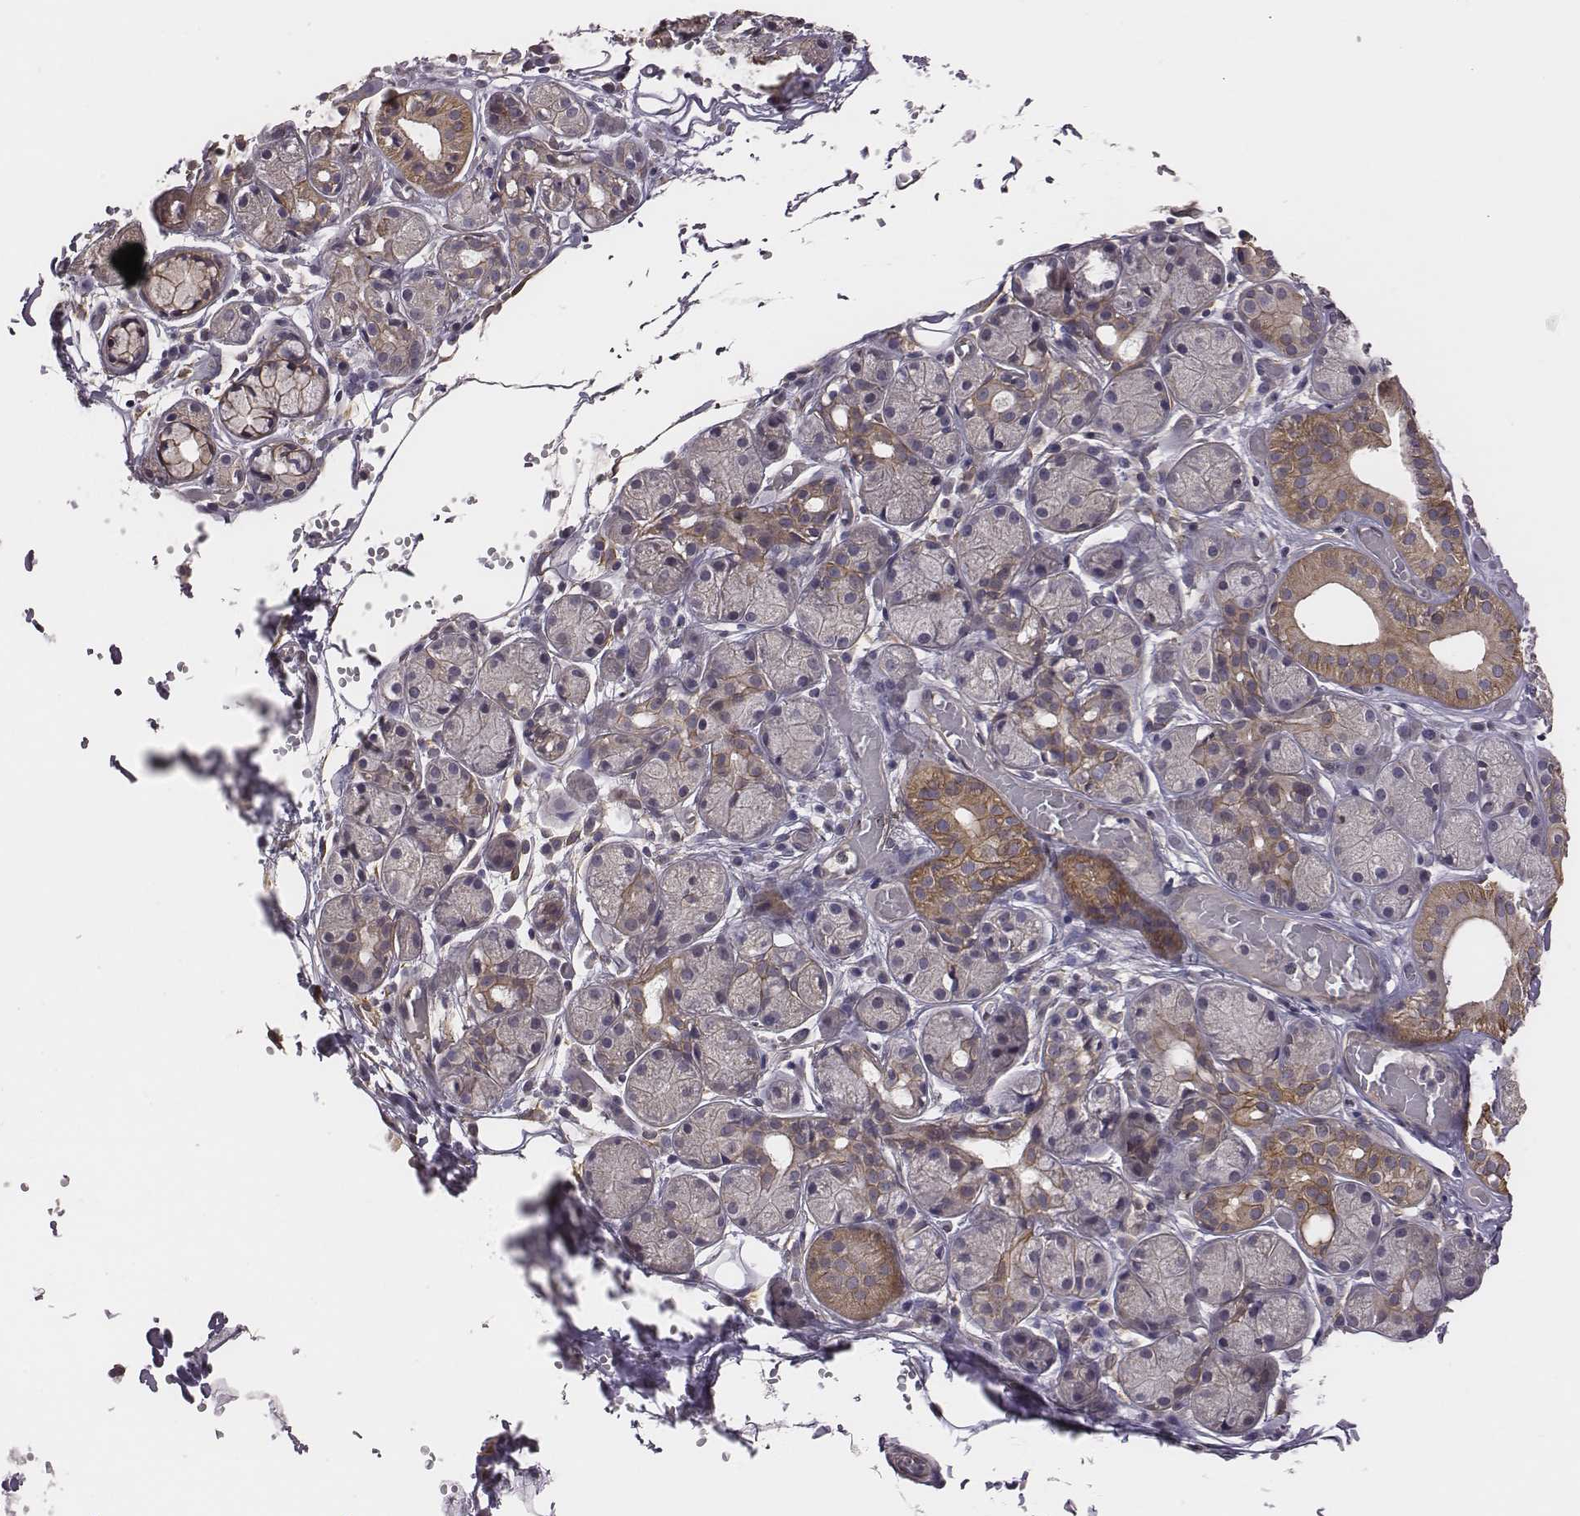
{"staining": {"intensity": "moderate", "quantity": "<25%", "location": "cytoplasmic/membranous"}, "tissue": "salivary gland", "cell_type": "Glandular cells", "image_type": "normal", "snomed": [{"axis": "morphology", "description": "Normal tissue, NOS"}, {"axis": "topography", "description": "Salivary gland"}, {"axis": "topography", "description": "Peripheral nerve tissue"}], "caption": "Salivary gland stained with DAB IHC reveals low levels of moderate cytoplasmic/membranous staining in about <25% of glandular cells.", "gene": "SCARF1", "patient": {"sex": "male", "age": 71}}